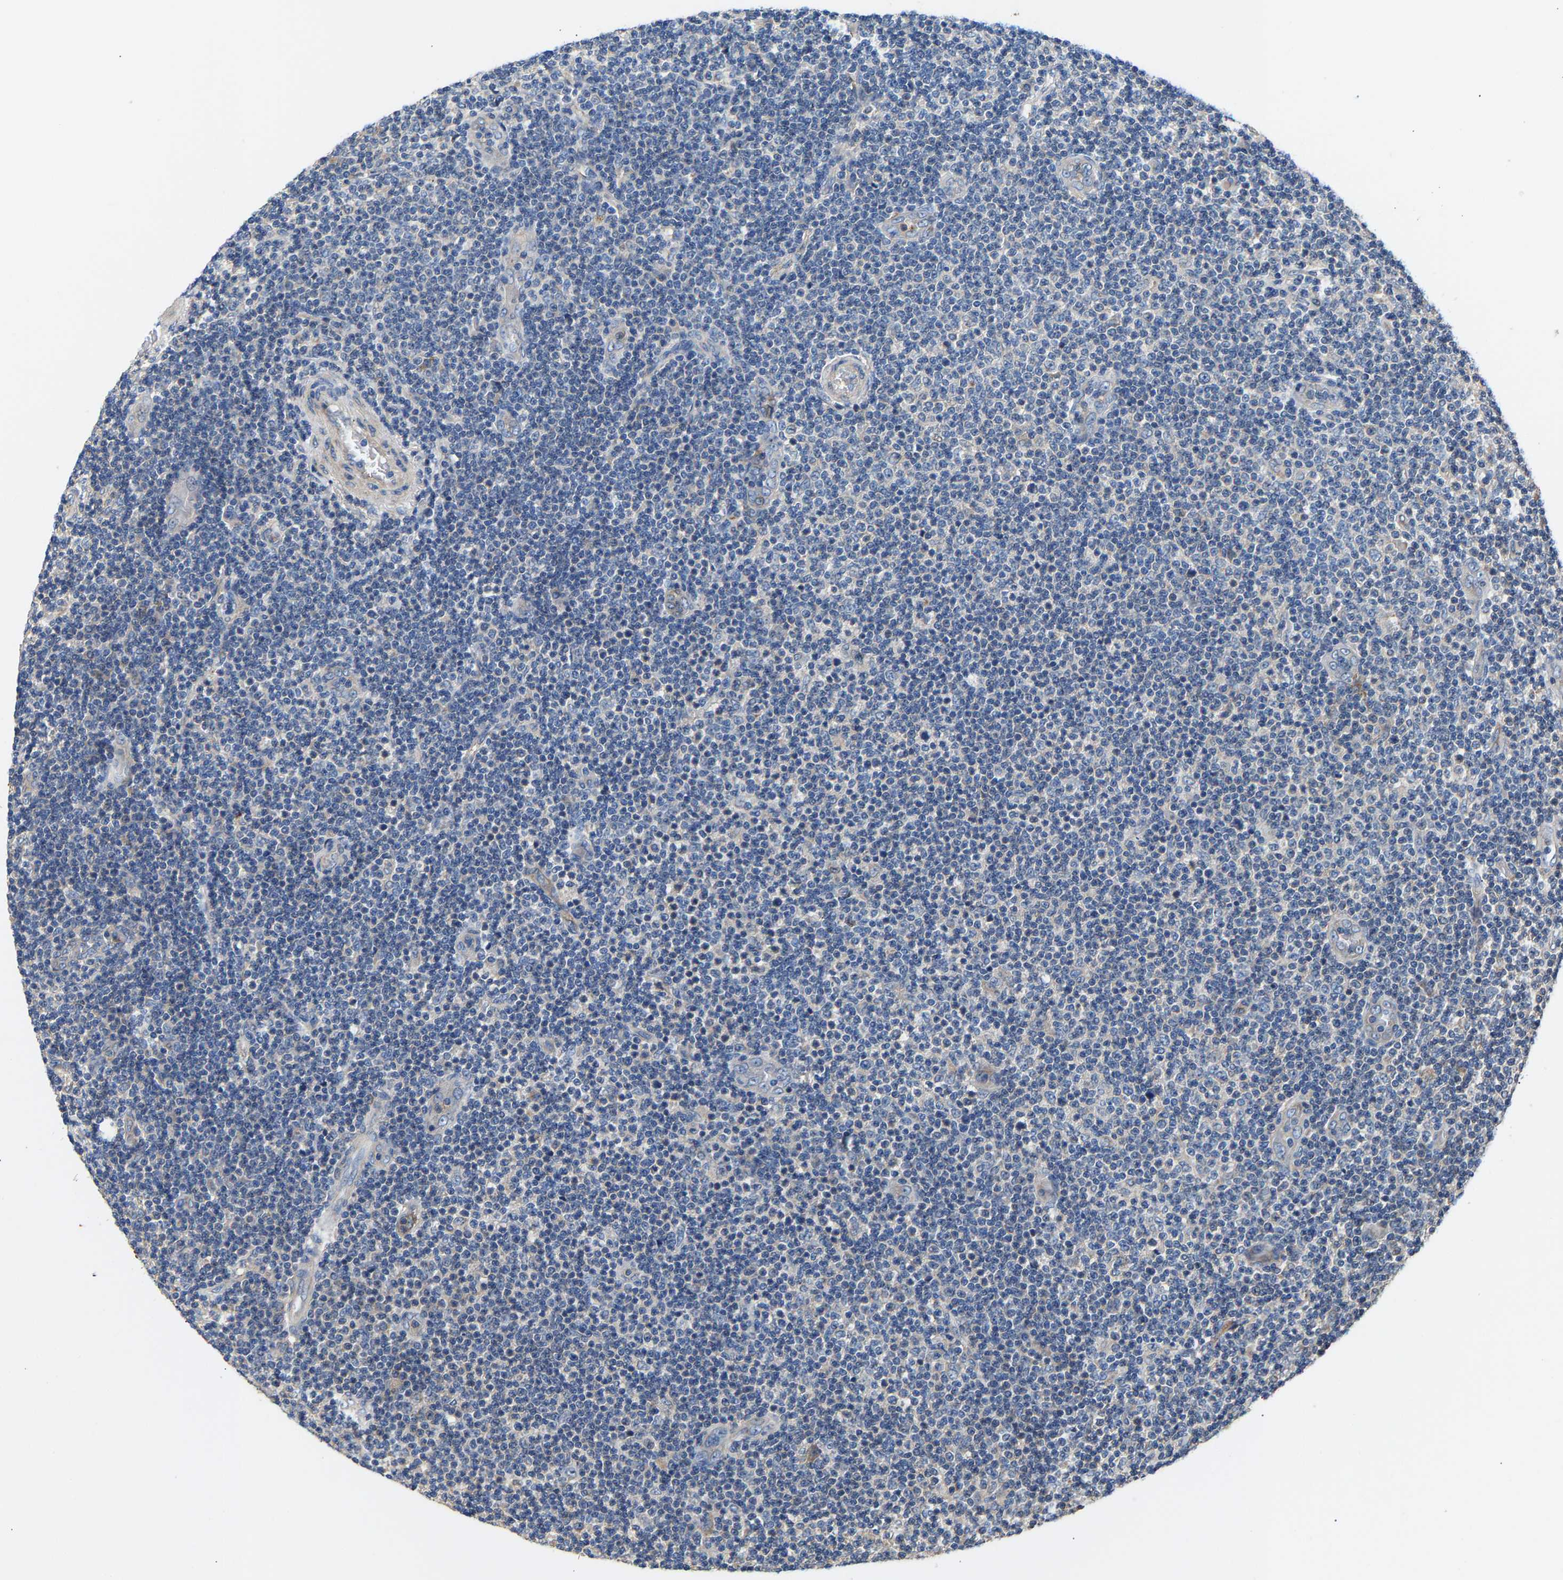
{"staining": {"intensity": "negative", "quantity": "none", "location": "none"}, "tissue": "lymphoma", "cell_type": "Tumor cells", "image_type": "cancer", "snomed": [{"axis": "morphology", "description": "Malignant lymphoma, non-Hodgkin's type, Low grade"}, {"axis": "topography", "description": "Lymph node"}], "caption": "Immunohistochemistry image of neoplastic tissue: human lymphoma stained with DAB displays no significant protein staining in tumor cells.", "gene": "CCDC171", "patient": {"sex": "male", "age": 83}}